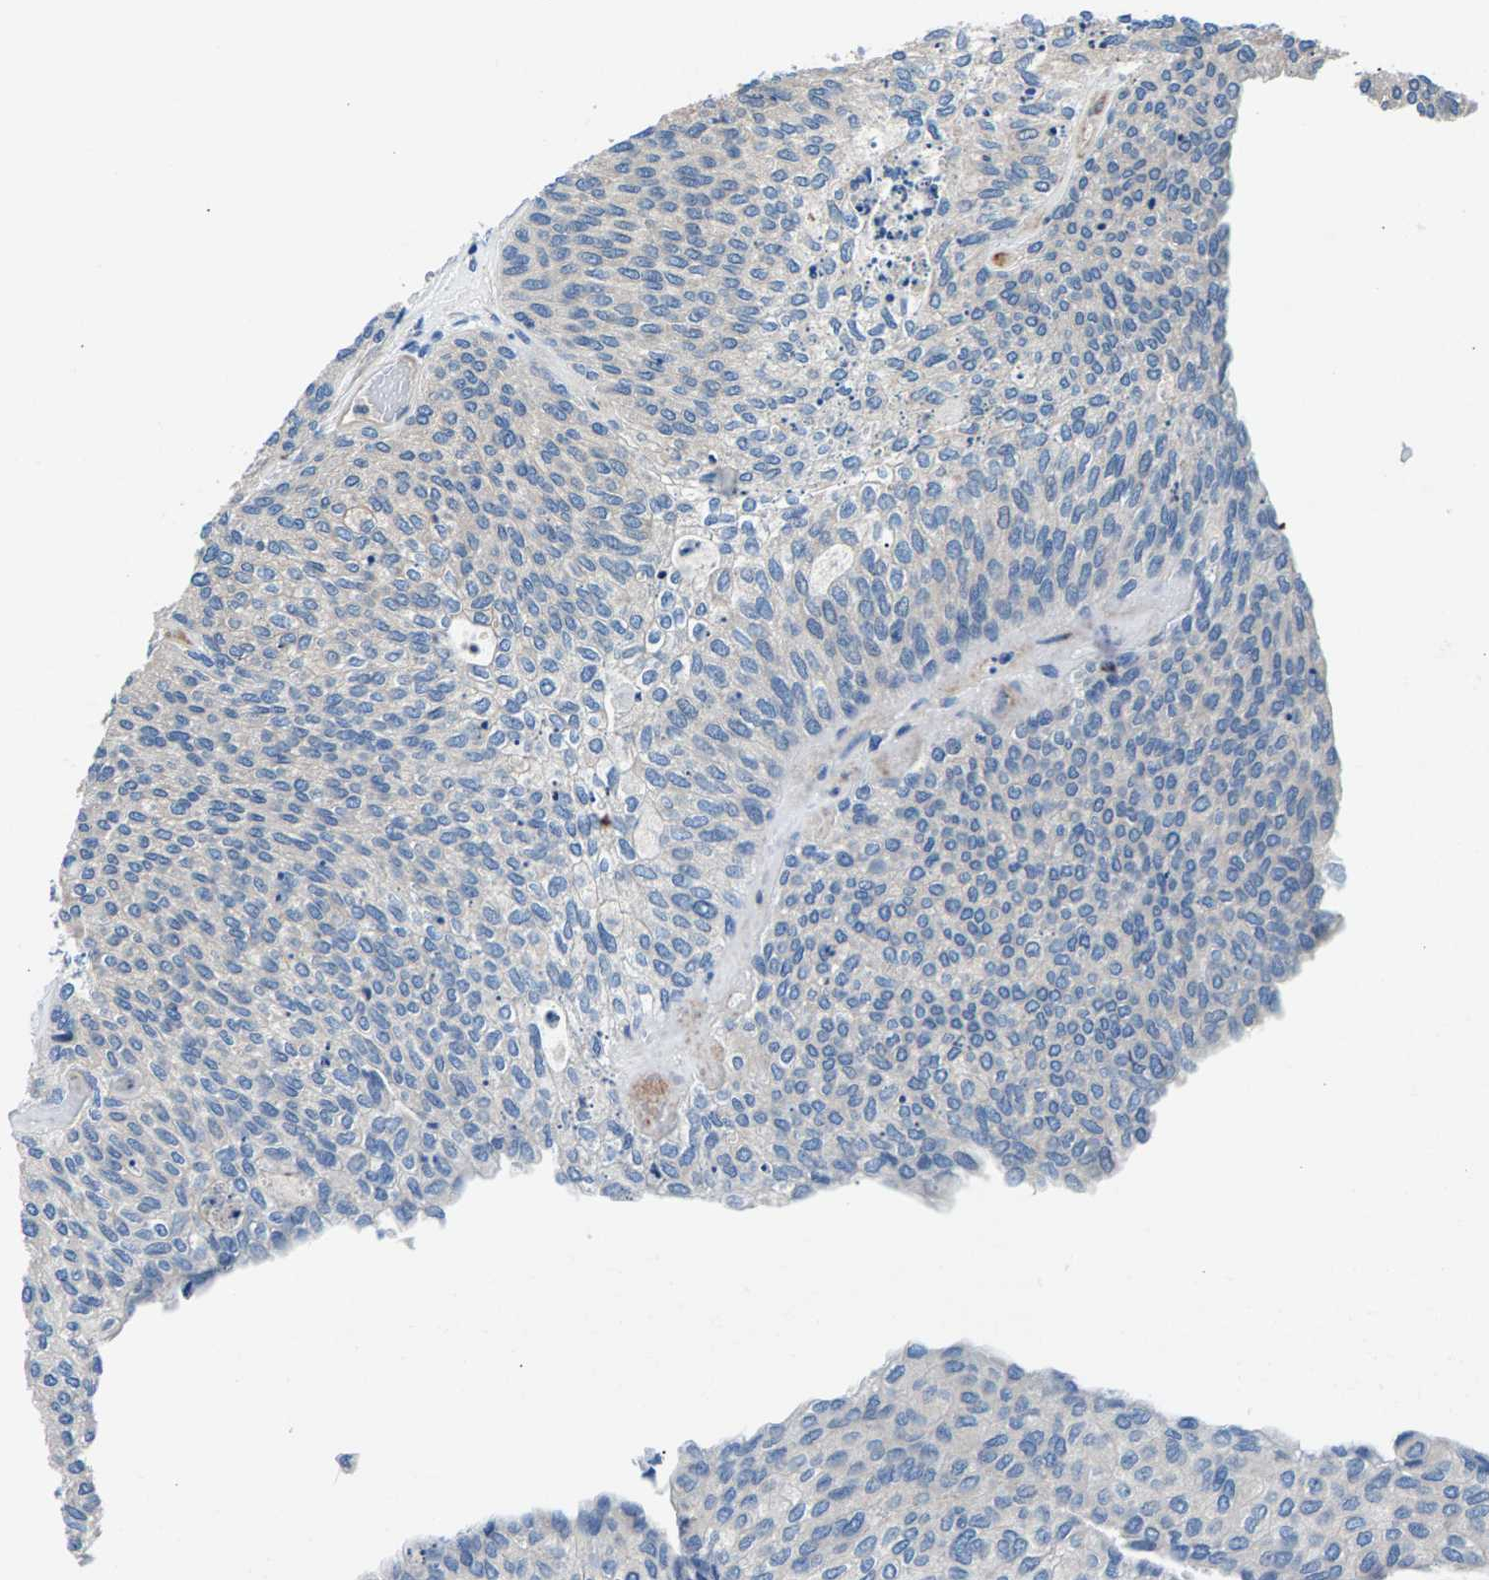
{"staining": {"intensity": "negative", "quantity": "none", "location": "none"}, "tissue": "urothelial cancer", "cell_type": "Tumor cells", "image_type": "cancer", "snomed": [{"axis": "morphology", "description": "Urothelial carcinoma, Low grade"}, {"axis": "topography", "description": "Urinary bladder"}], "caption": "DAB (3,3'-diaminobenzidine) immunohistochemical staining of urothelial cancer demonstrates no significant positivity in tumor cells.", "gene": "CDRT4", "patient": {"sex": "female", "age": 79}}